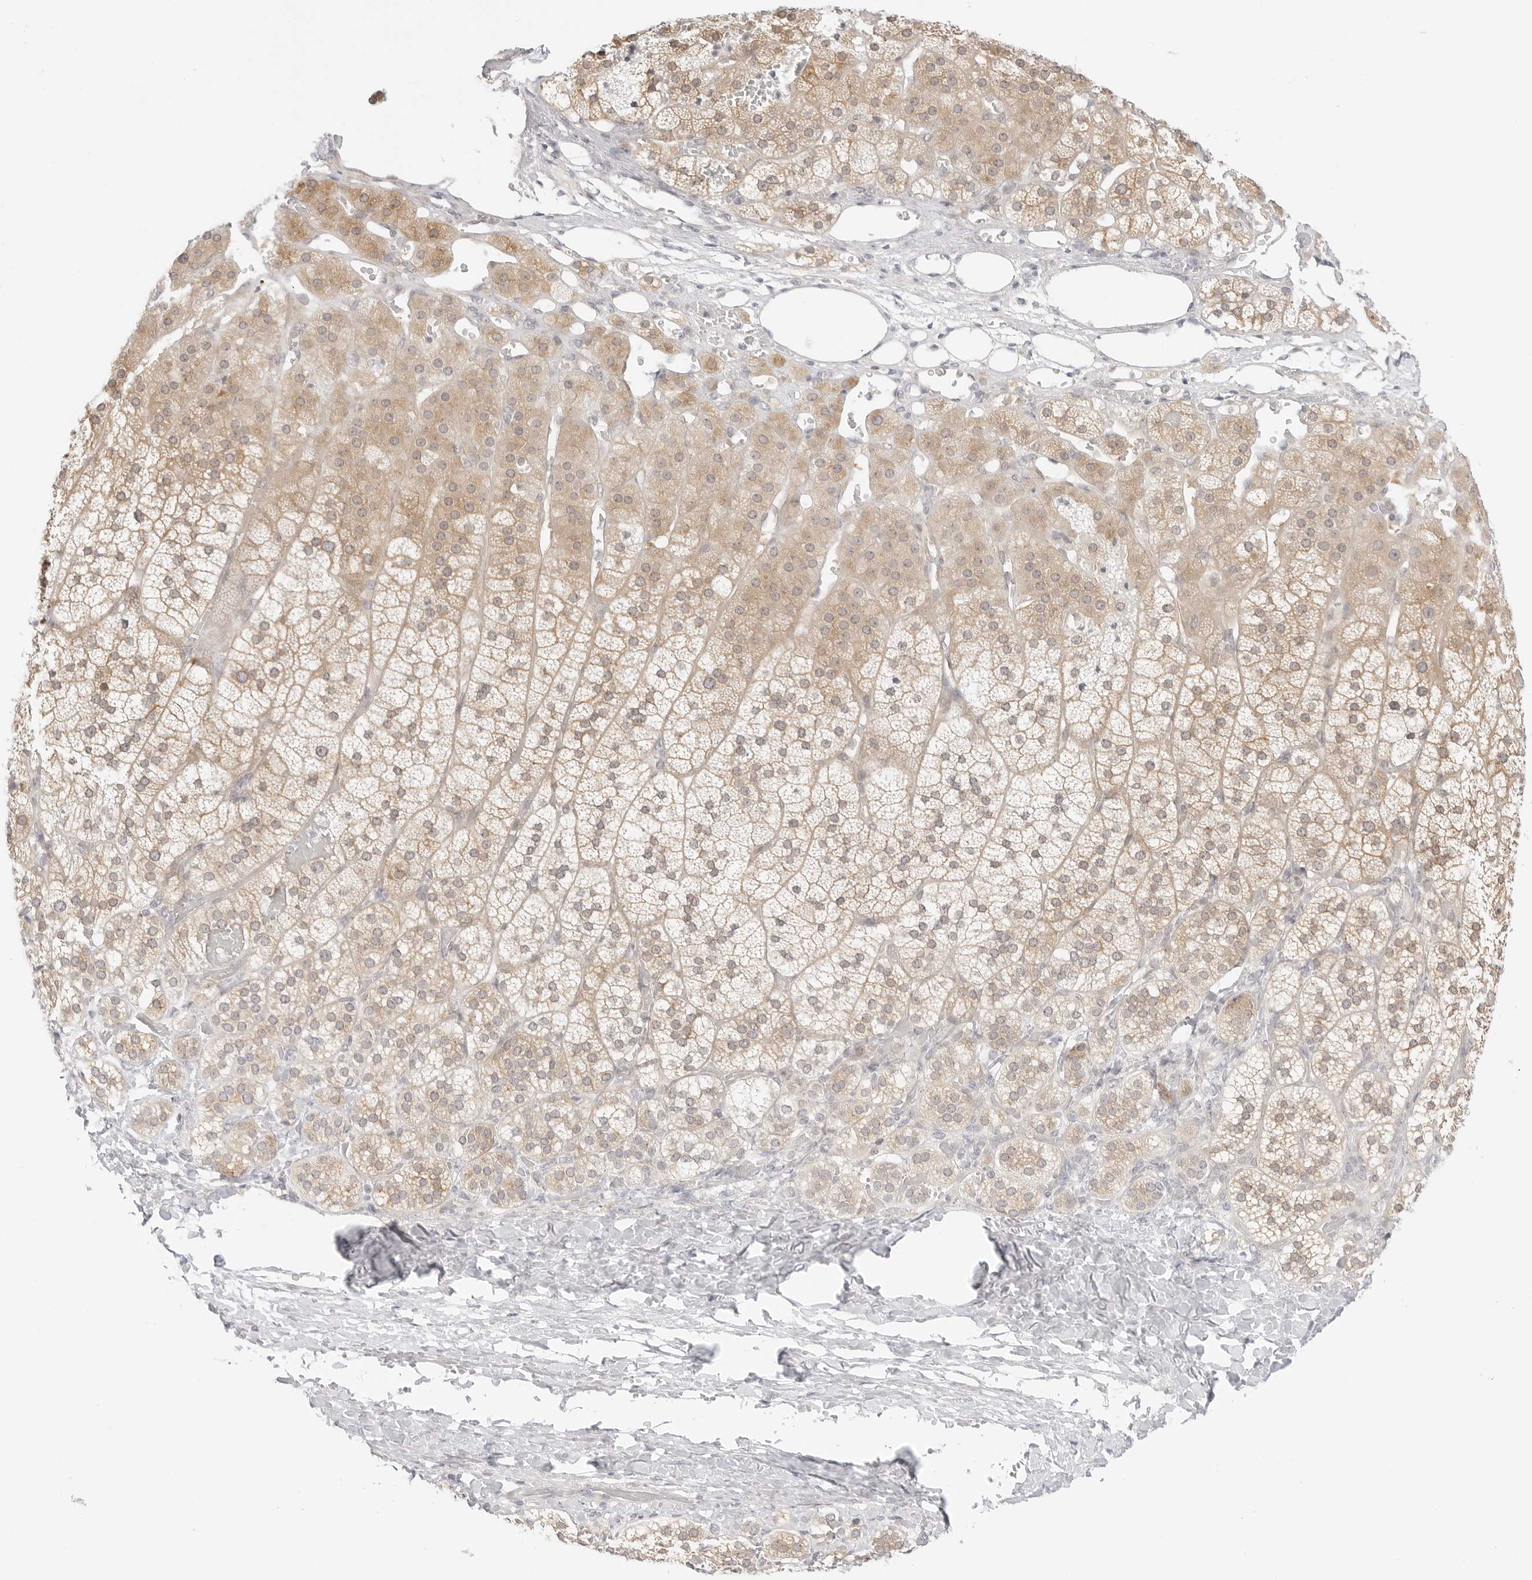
{"staining": {"intensity": "moderate", "quantity": ">75%", "location": "cytoplasmic/membranous"}, "tissue": "adrenal gland", "cell_type": "Glandular cells", "image_type": "normal", "snomed": [{"axis": "morphology", "description": "Normal tissue, NOS"}, {"axis": "topography", "description": "Adrenal gland"}], "caption": "This is an image of immunohistochemistry staining of normal adrenal gland, which shows moderate positivity in the cytoplasmic/membranous of glandular cells.", "gene": "TCP1", "patient": {"sex": "female", "age": 44}}